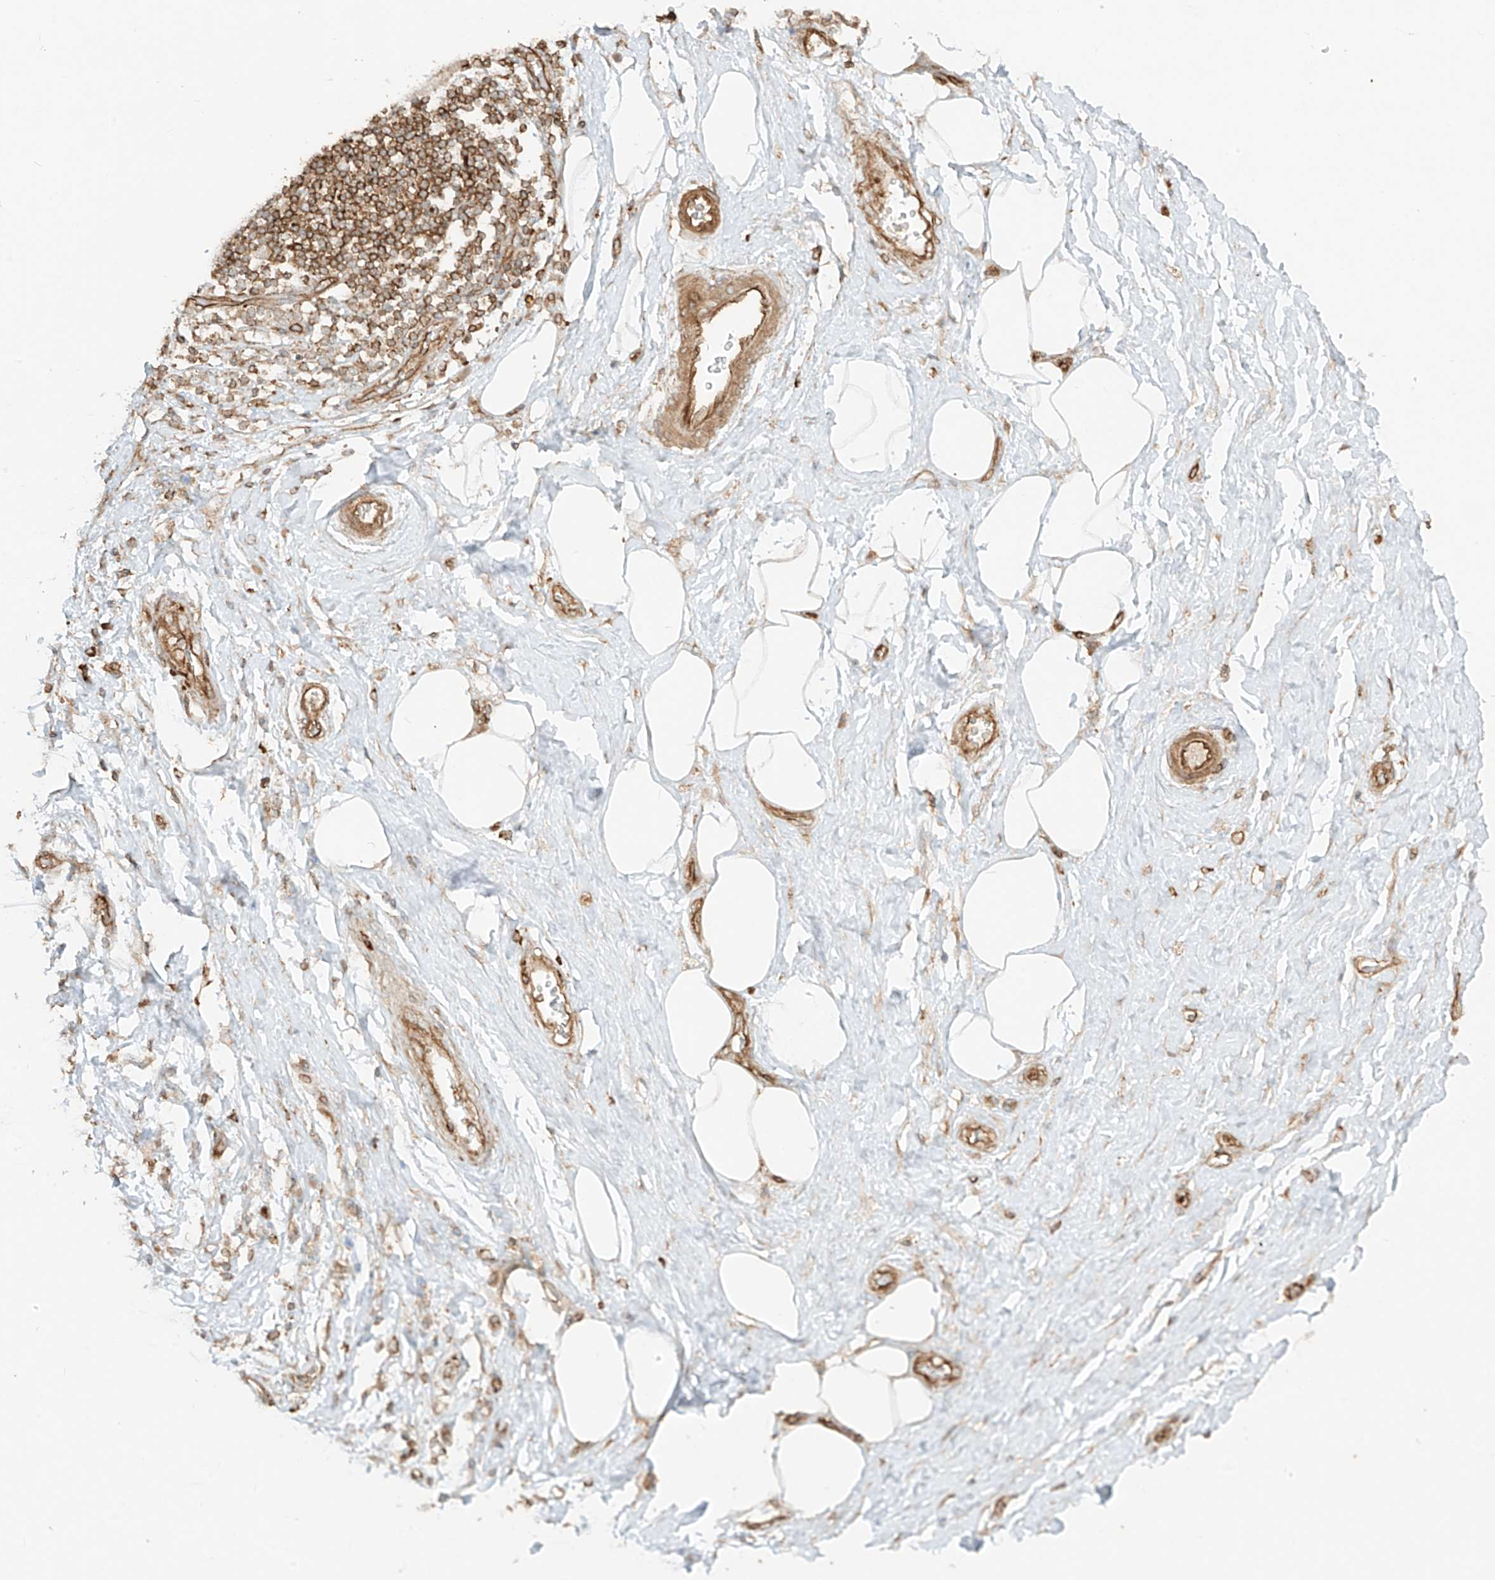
{"staining": {"intensity": "negative", "quantity": "none", "location": "none"}, "tissue": "adipose tissue", "cell_type": "Adipocytes", "image_type": "normal", "snomed": [{"axis": "morphology", "description": "Normal tissue, NOS"}, {"axis": "morphology", "description": "Adenocarcinoma, NOS"}, {"axis": "topography", "description": "Pancreas"}, {"axis": "topography", "description": "Peripheral nerve tissue"}], "caption": "Immunohistochemistry histopathology image of benign adipose tissue stained for a protein (brown), which displays no positivity in adipocytes.", "gene": "CCDC115", "patient": {"sex": "male", "age": 59}}